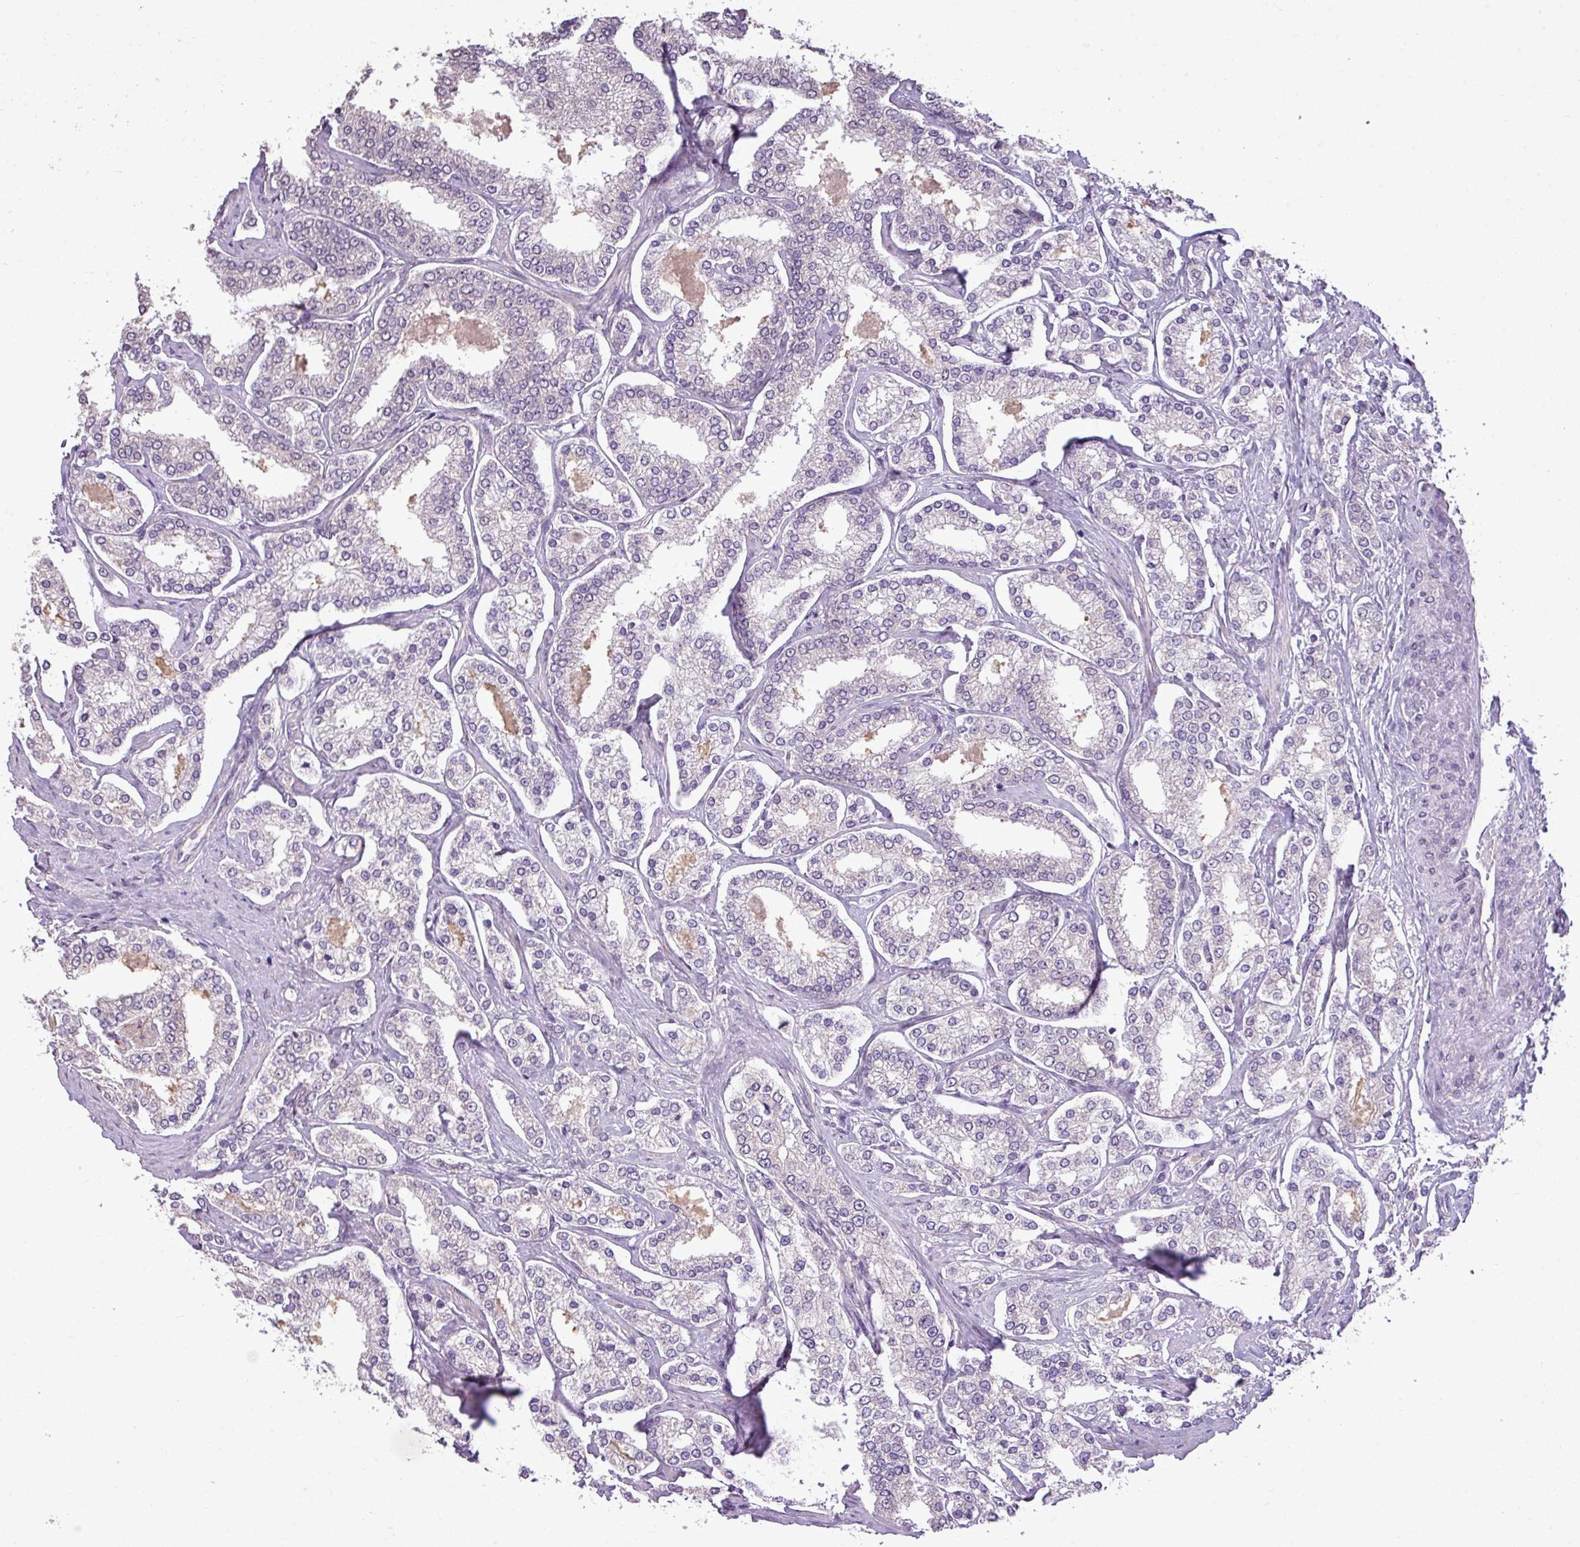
{"staining": {"intensity": "negative", "quantity": "none", "location": "none"}, "tissue": "prostate cancer", "cell_type": "Tumor cells", "image_type": "cancer", "snomed": [{"axis": "morphology", "description": "Normal tissue, NOS"}, {"axis": "morphology", "description": "Adenocarcinoma, High grade"}, {"axis": "topography", "description": "Prostate"}], "caption": "This is an immunohistochemistry histopathology image of prostate adenocarcinoma (high-grade). There is no staining in tumor cells.", "gene": "ALDH2", "patient": {"sex": "male", "age": 83}}